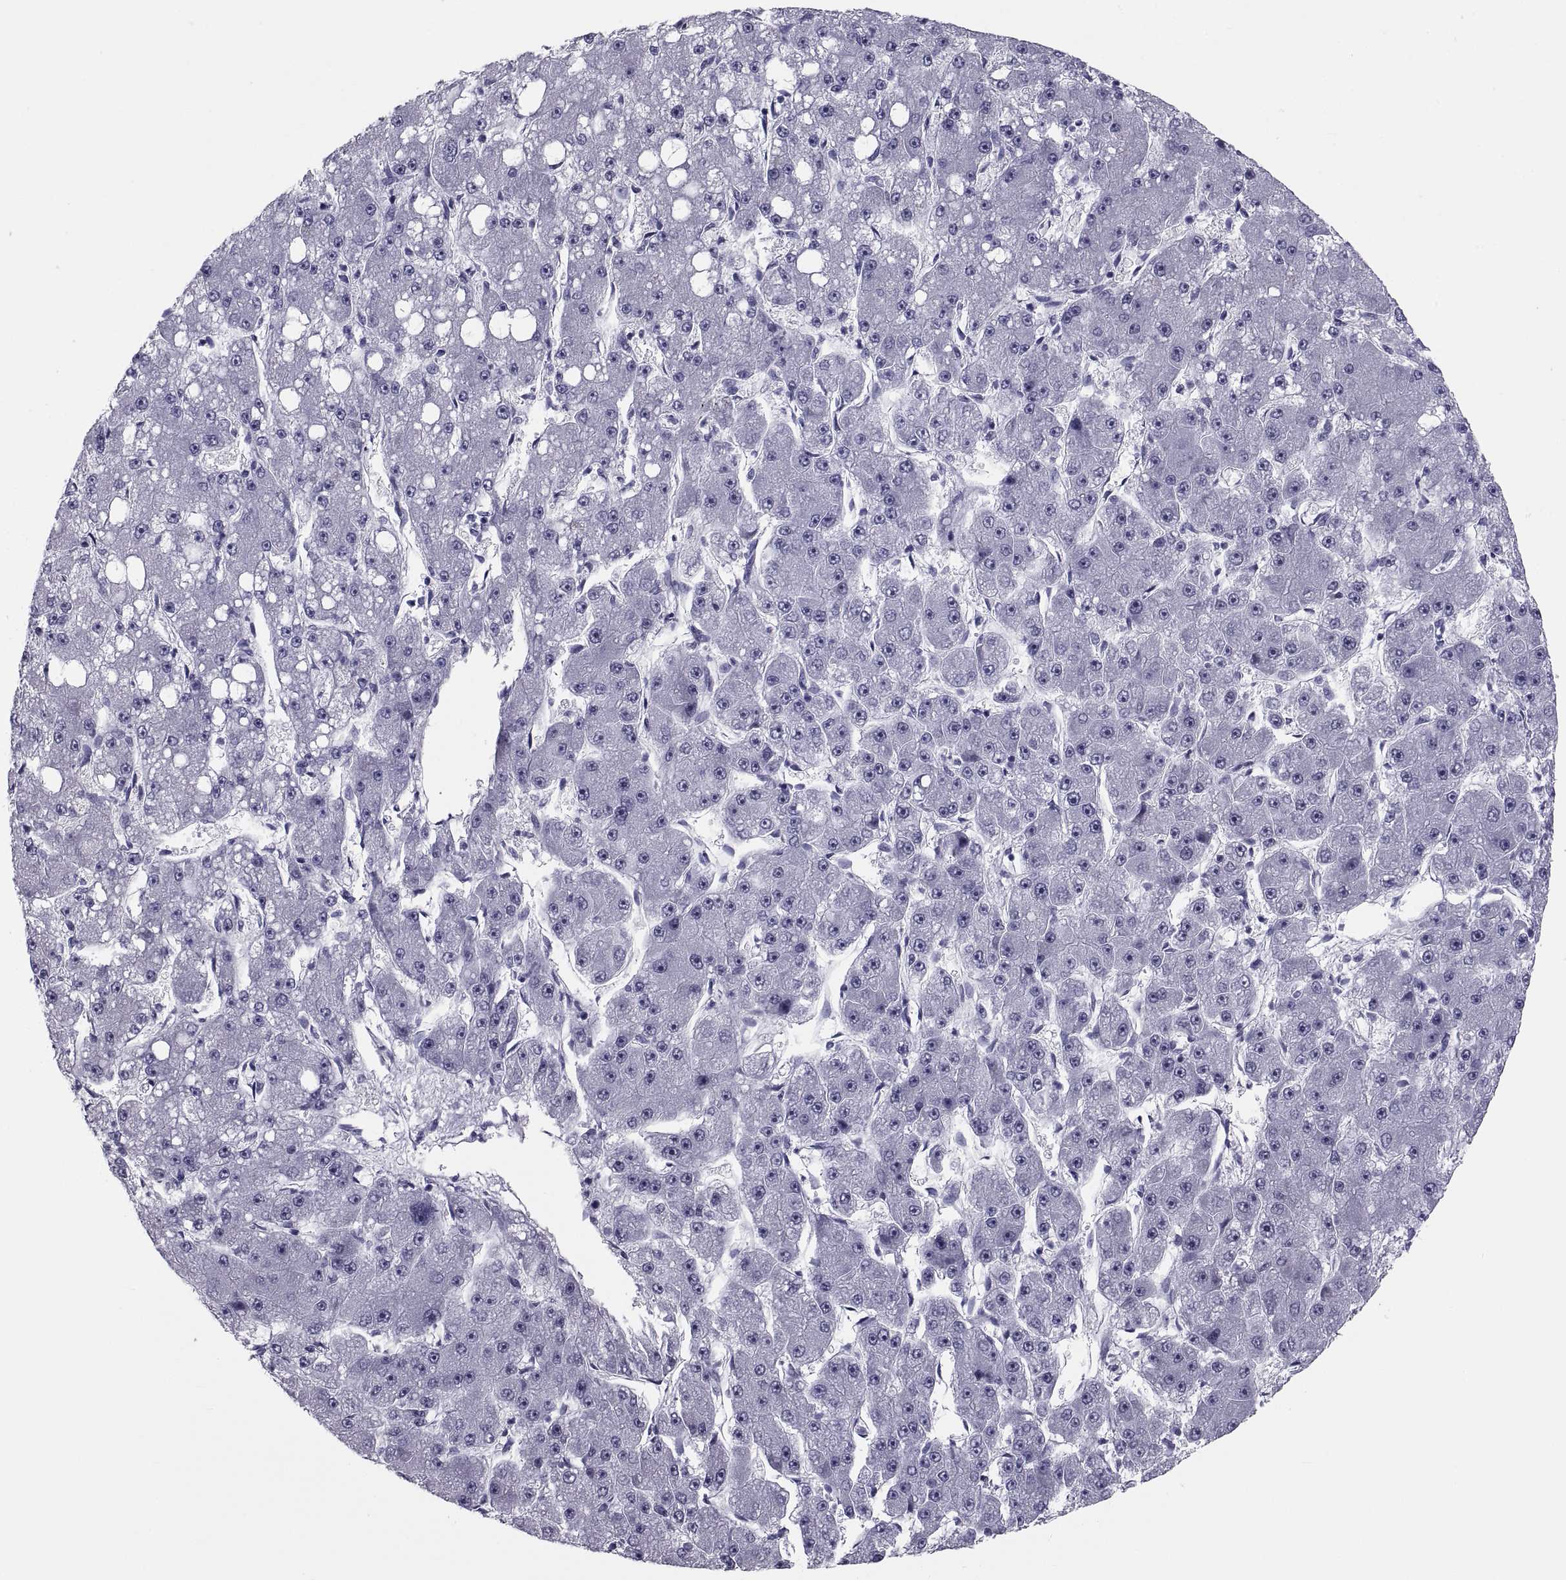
{"staining": {"intensity": "negative", "quantity": "none", "location": "none"}, "tissue": "liver cancer", "cell_type": "Tumor cells", "image_type": "cancer", "snomed": [{"axis": "morphology", "description": "Carcinoma, Hepatocellular, NOS"}, {"axis": "topography", "description": "Liver"}], "caption": "Protein analysis of liver cancer shows no significant positivity in tumor cells. The staining is performed using DAB brown chromogen with nuclei counter-stained in using hematoxylin.", "gene": "CRISP1", "patient": {"sex": "male", "age": 67}}